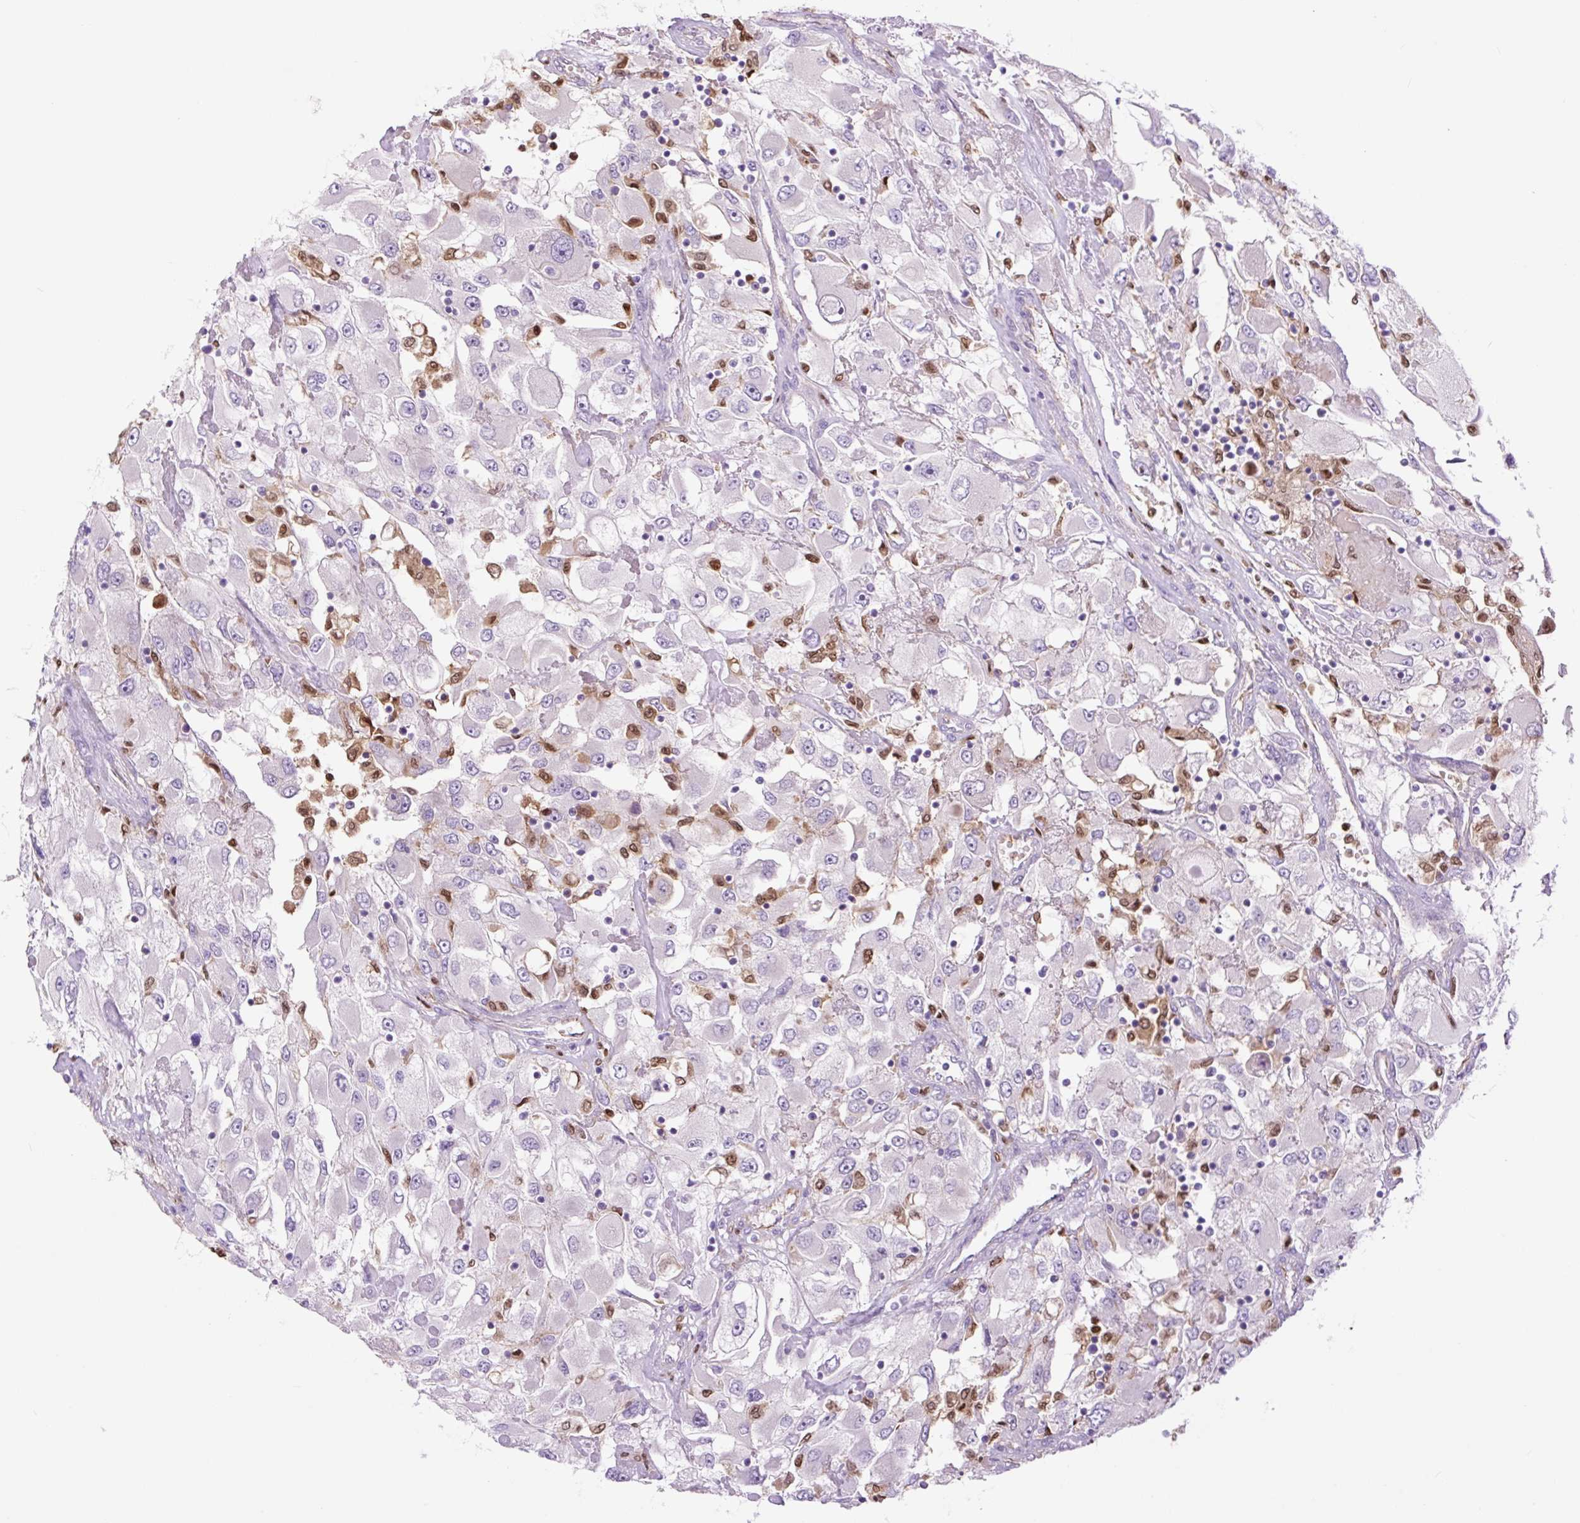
{"staining": {"intensity": "negative", "quantity": "none", "location": "none"}, "tissue": "renal cancer", "cell_type": "Tumor cells", "image_type": "cancer", "snomed": [{"axis": "morphology", "description": "Adenocarcinoma, NOS"}, {"axis": "topography", "description": "Kidney"}], "caption": "Renal adenocarcinoma stained for a protein using IHC demonstrates no positivity tumor cells.", "gene": "SPI1", "patient": {"sex": "female", "age": 52}}